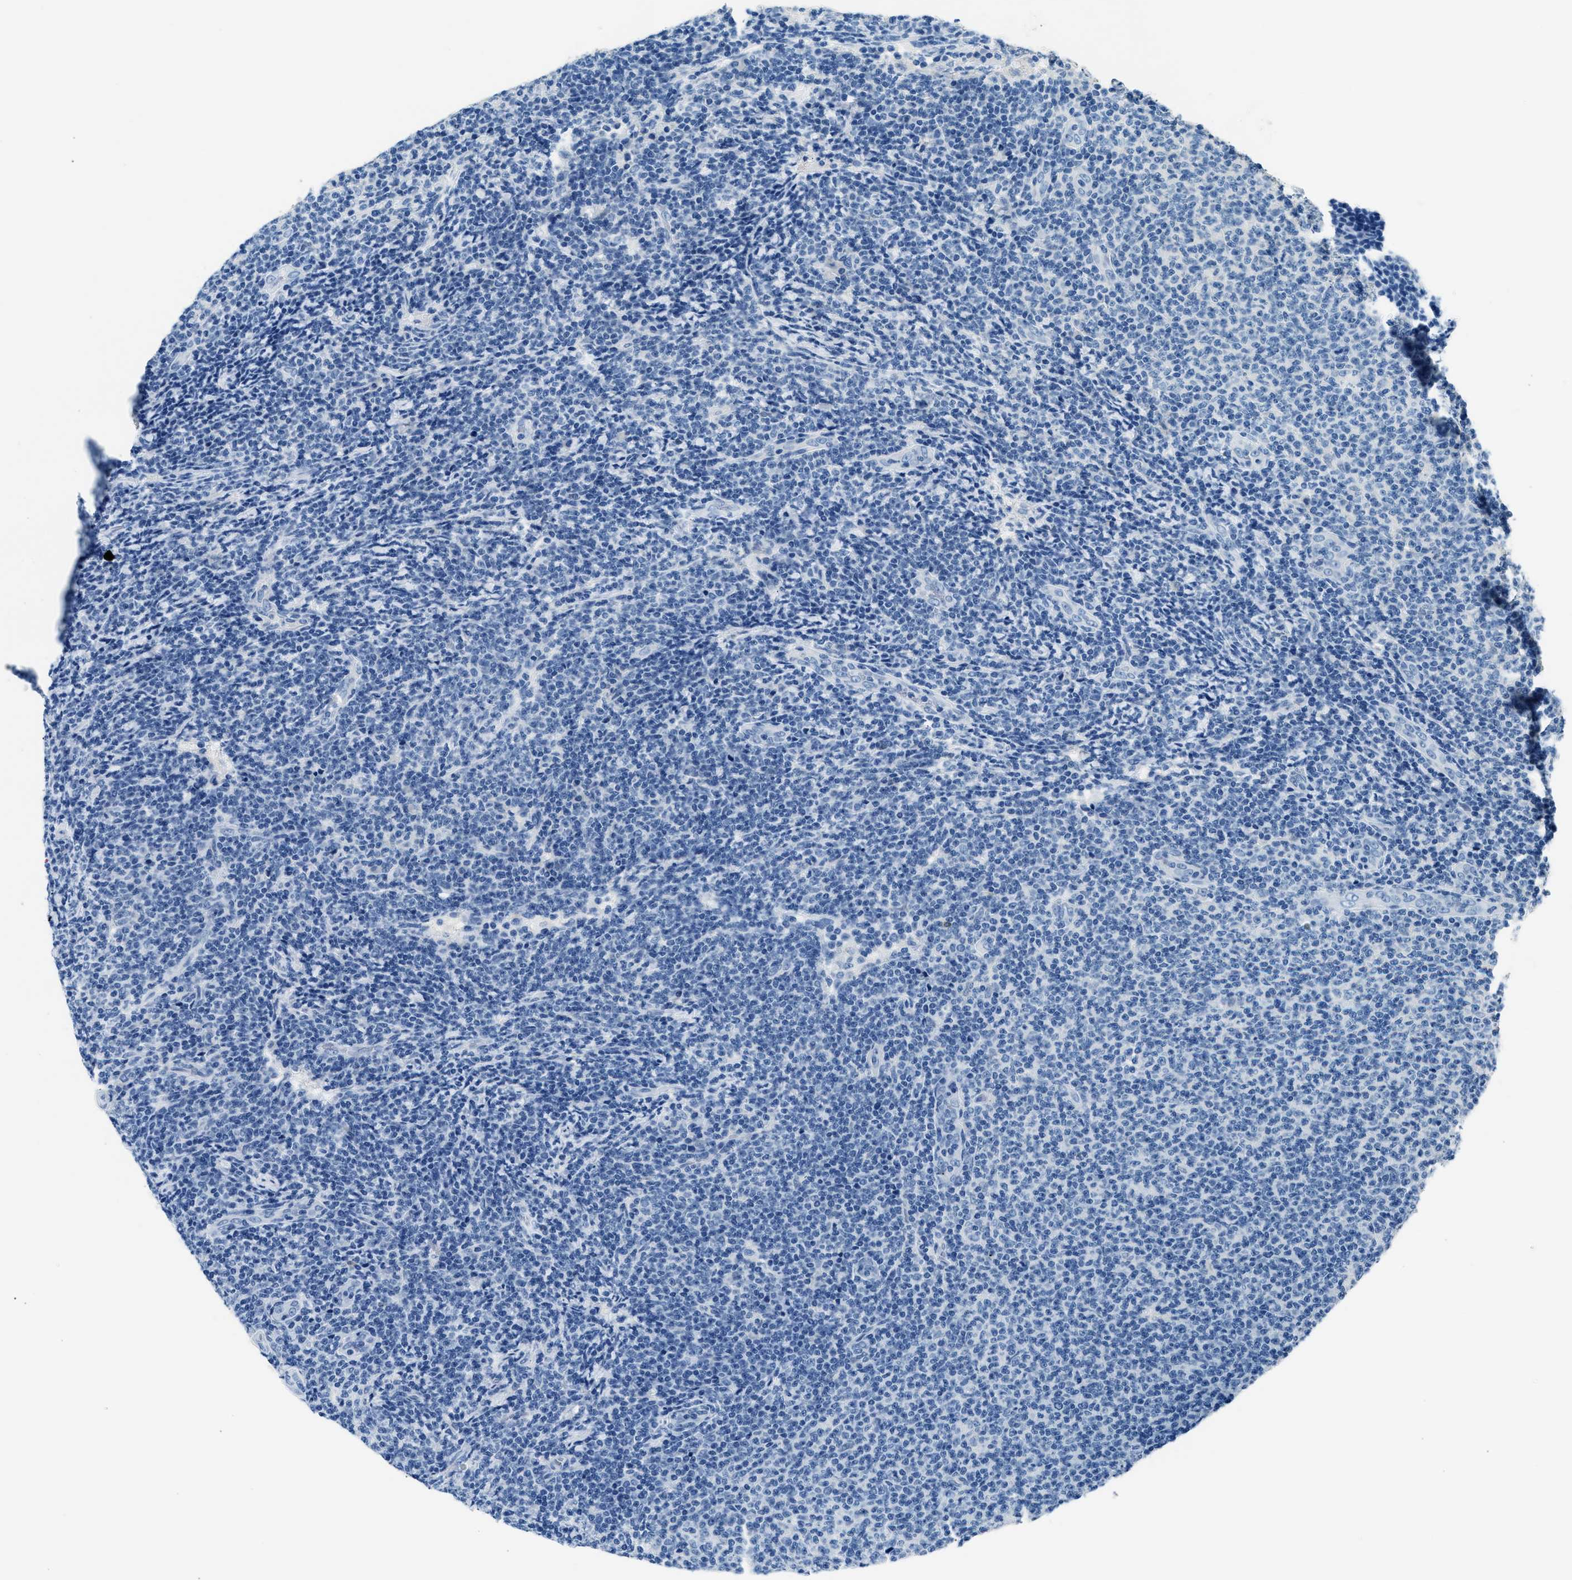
{"staining": {"intensity": "negative", "quantity": "none", "location": "none"}, "tissue": "lymphoma", "cell_type": "Tumor cells", "image_type": "cancer", "snomed": [{"axis": "morphology", "description": "Malignant lymphoma, non-Hodgkin's type, Low grade"}, {"axis": "topography", "description": "Lymph node"}], "caption": "This is an immunohistochemistry (IHC) image of human malignant lymphoma, non-Hodgkin's type (low-grade). There is no expression in tumor cells.", "gene": "CLDN18", "patient": {"sex": "male", "age": 66}}